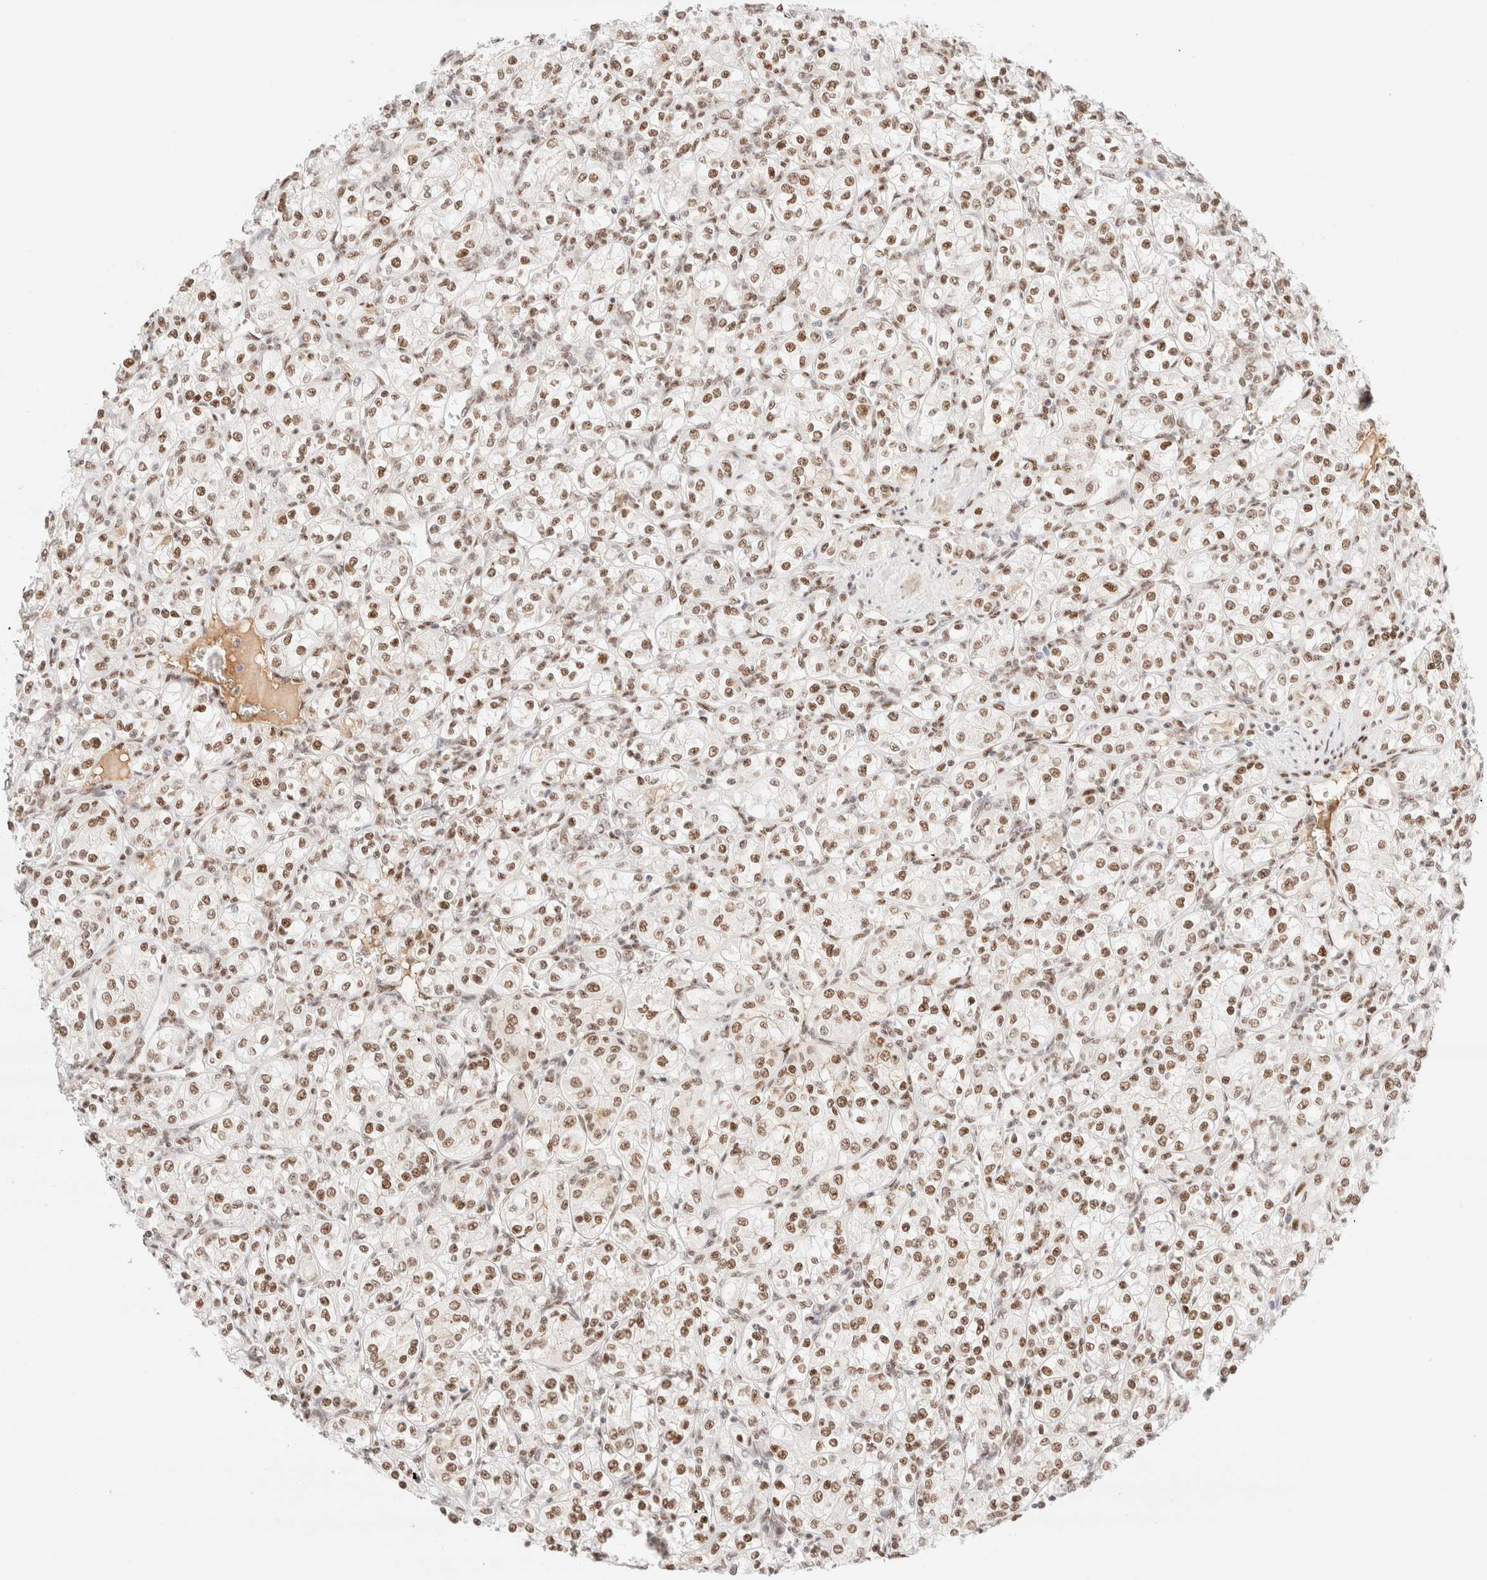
{"staining": {"intensity": "moderate", "quantity": ">75%", "location": "nuclear"}, "tissue": "renal cancer", "cell_type": "Tumor cells", "image_type": "cancer", "snomed": [{"axis": "morphology", "description": "Adenocarcinoma, NOS"}, {"axis": "topography", "description": "Kidney"}], "caption": "A medium amount of moderate nuclear staining is appreciated in approximately >75% of tumor cells in renal cancer (adenocarcinoma) tissue. (IHC, brightfield microscopy, high magnification).", "gene": "CIC", "patient": {"sex": "male", "age": 77}}